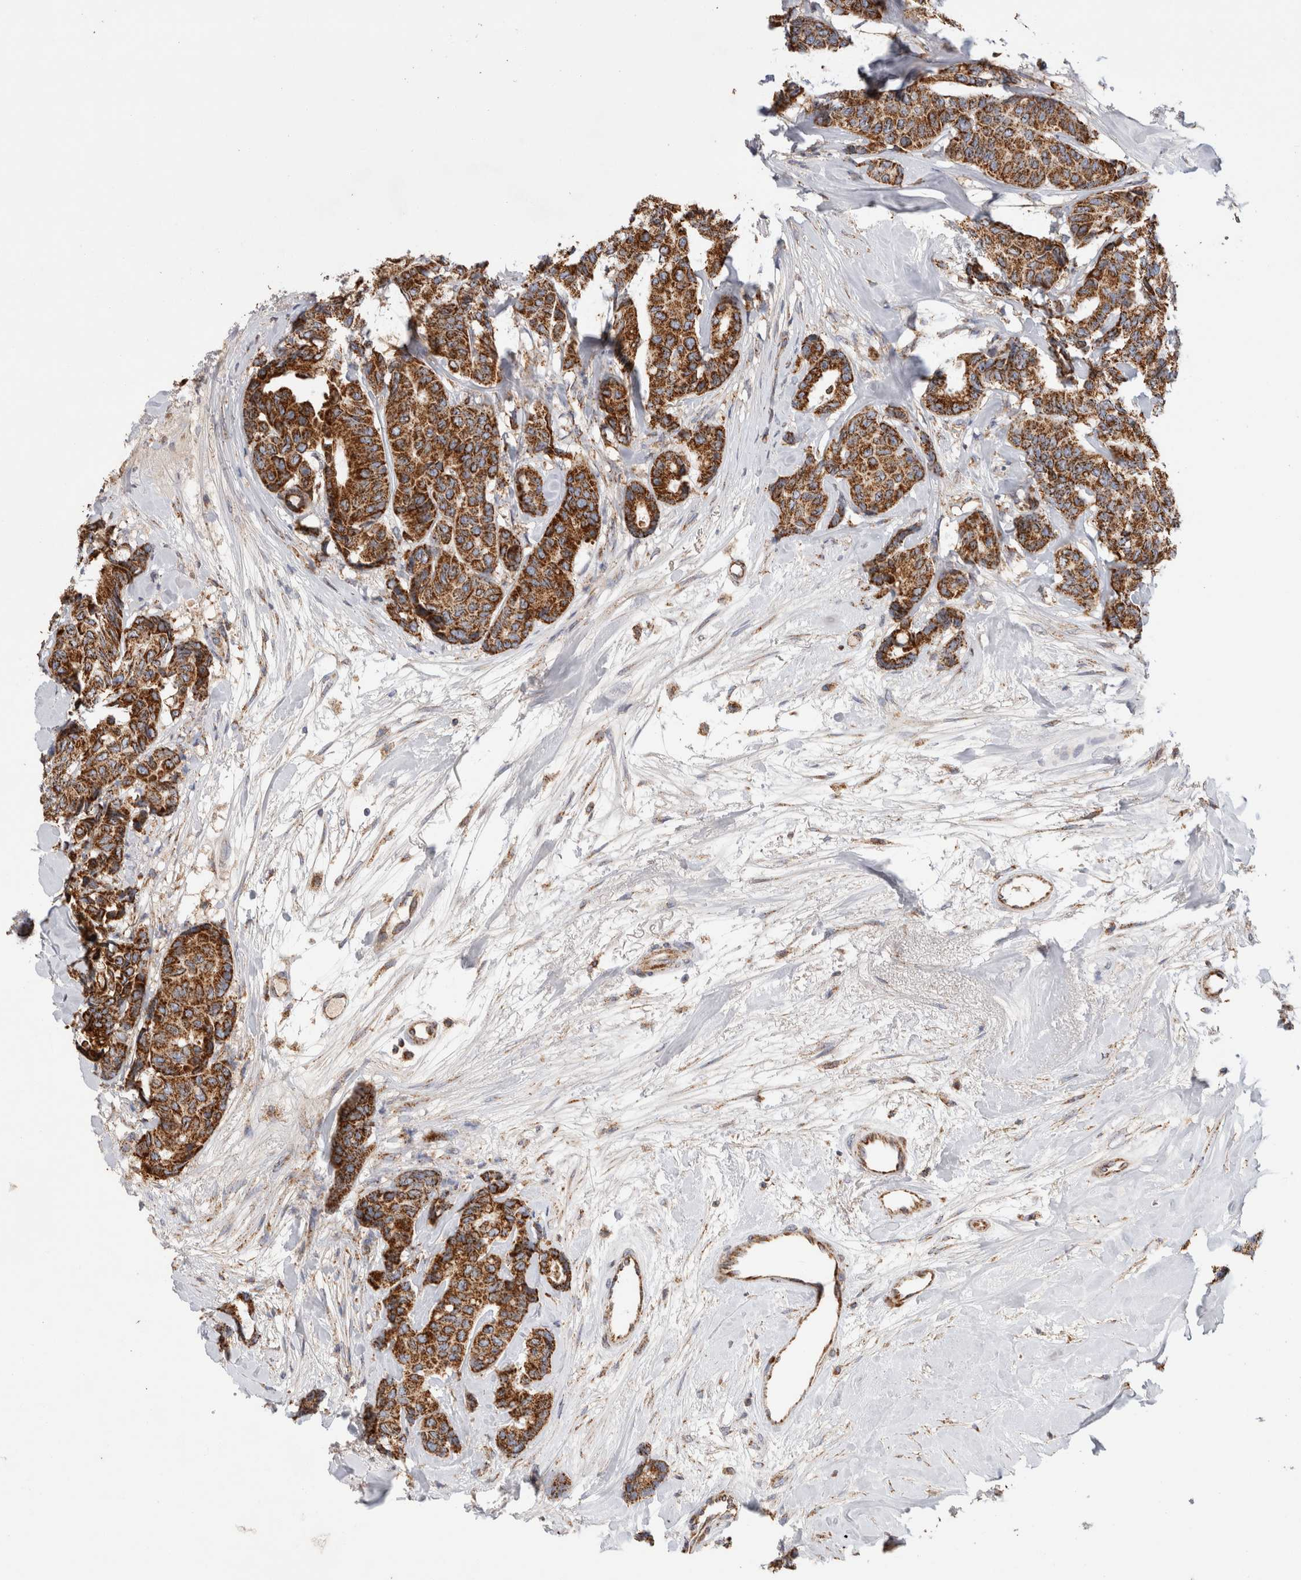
{"staining": {"intensity": "strong", "quantity": ">75%", "location": "cytoplasmic/membranous"}, "tissue": "breast cancer", "cell_type": "Tumor cells", "image_type": "cancer", "snomed": [{"axis": "morphology", "description": "Duct carcinoma"}, {"axis": "topography", "description": "Breast"}], "caption": "This image displays immunohistochemistry (IHC) staining of breast cancer, with high strong cytoplasmic/membranous staining in approximately >75% of tumor cells.", "gene": "IARS2", "patient": {"sex": "female", "age": 87}}